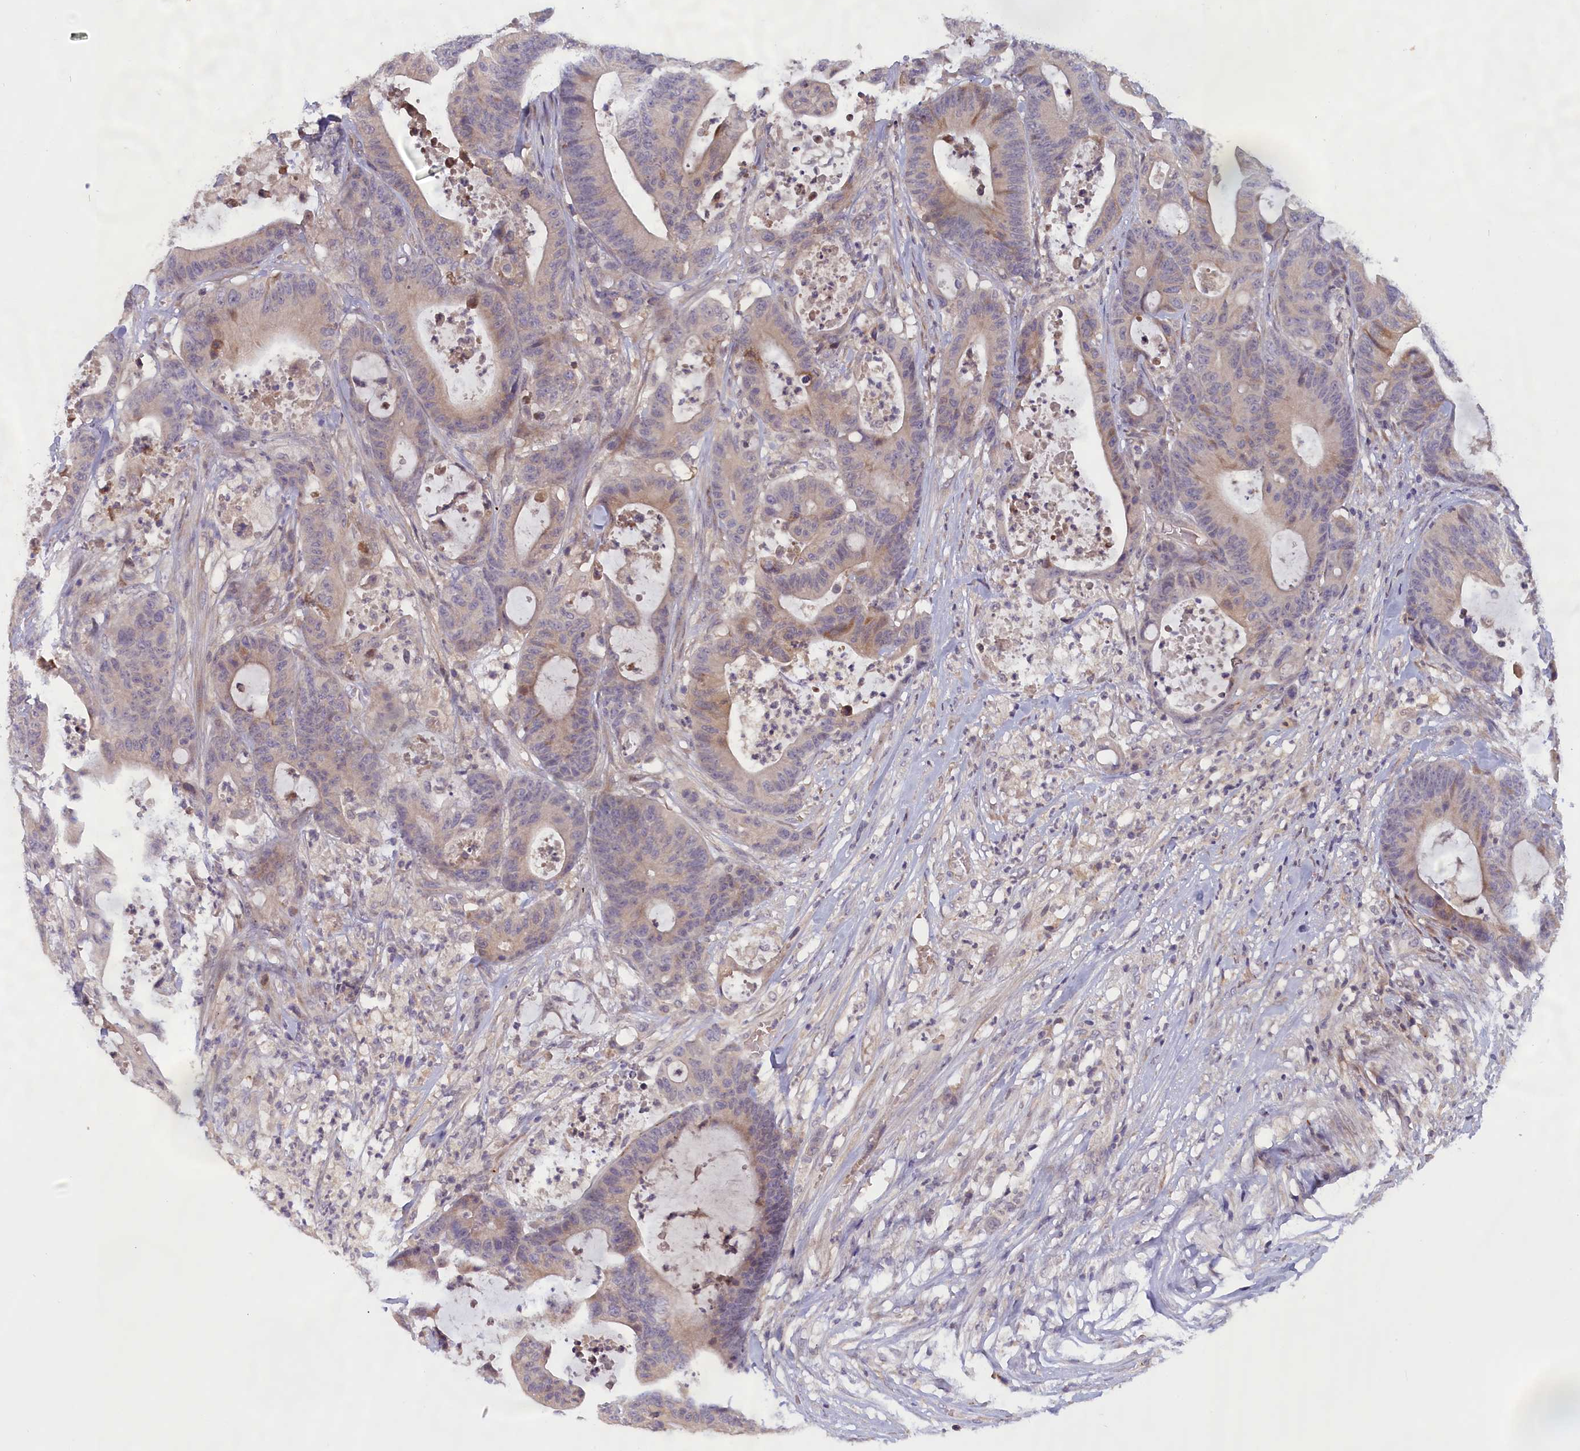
{"staining": {"intensity": "negative", "quantity": "none", "location": "none"}, "tissue": "colorectal cancer", "cell_type": "Tumor cells", "image_type": "cancer", "snomed": [{"axis": "morphology", "description": "Adenocarcinoma, NOS"}, {"axis": "topography", "description": "Colon"}], "caption": "DAB (3,3'-diaminobenzidine) immunohistochemical staining of adenocarcinoma (colorectal) reveals no significant positivity in tumor cells.", "gene": "IGFALS", "patient": {"sex": "female", "age": 84}}